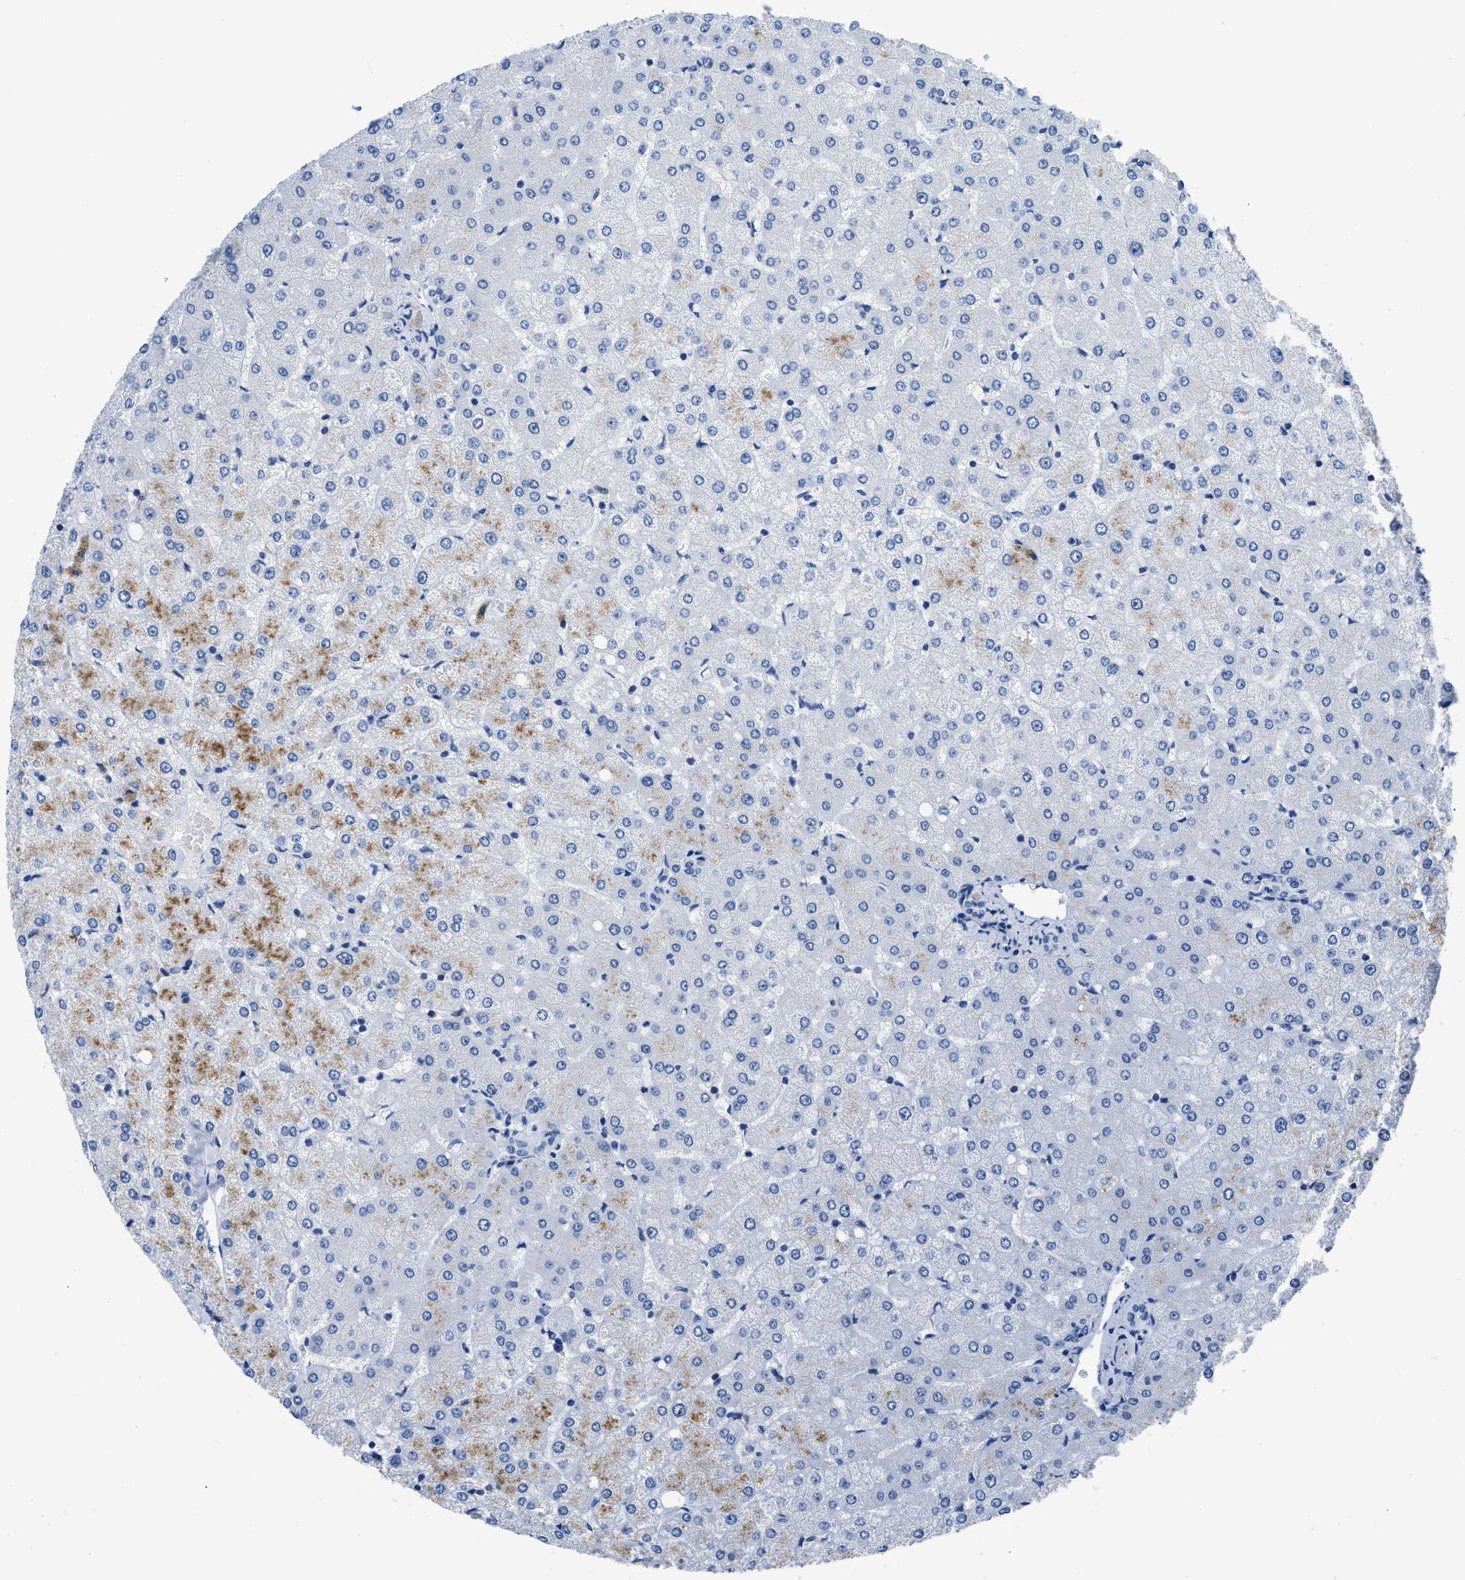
{"staining": {"intensity": "negative", "quantity": "none", "location": "none"}, "tissue": "liver", "cell_type": "Cholangiocytes", "image_type": "normal", "snomed": [{"axis": "morphology", "description": "Normal tissue, NOS"}, {"axis": "topography", "description": "Liver"}], "caption": "Cholangiocytes show no significant protein positivity in unremarkable liver. (DAB (3,3'-diaminobenzidine) immunohistochemistry (IHC) with hematoxylin counter stain).", "gene": "NFATC2", "patient": {"sex": "female", "age": 54}}